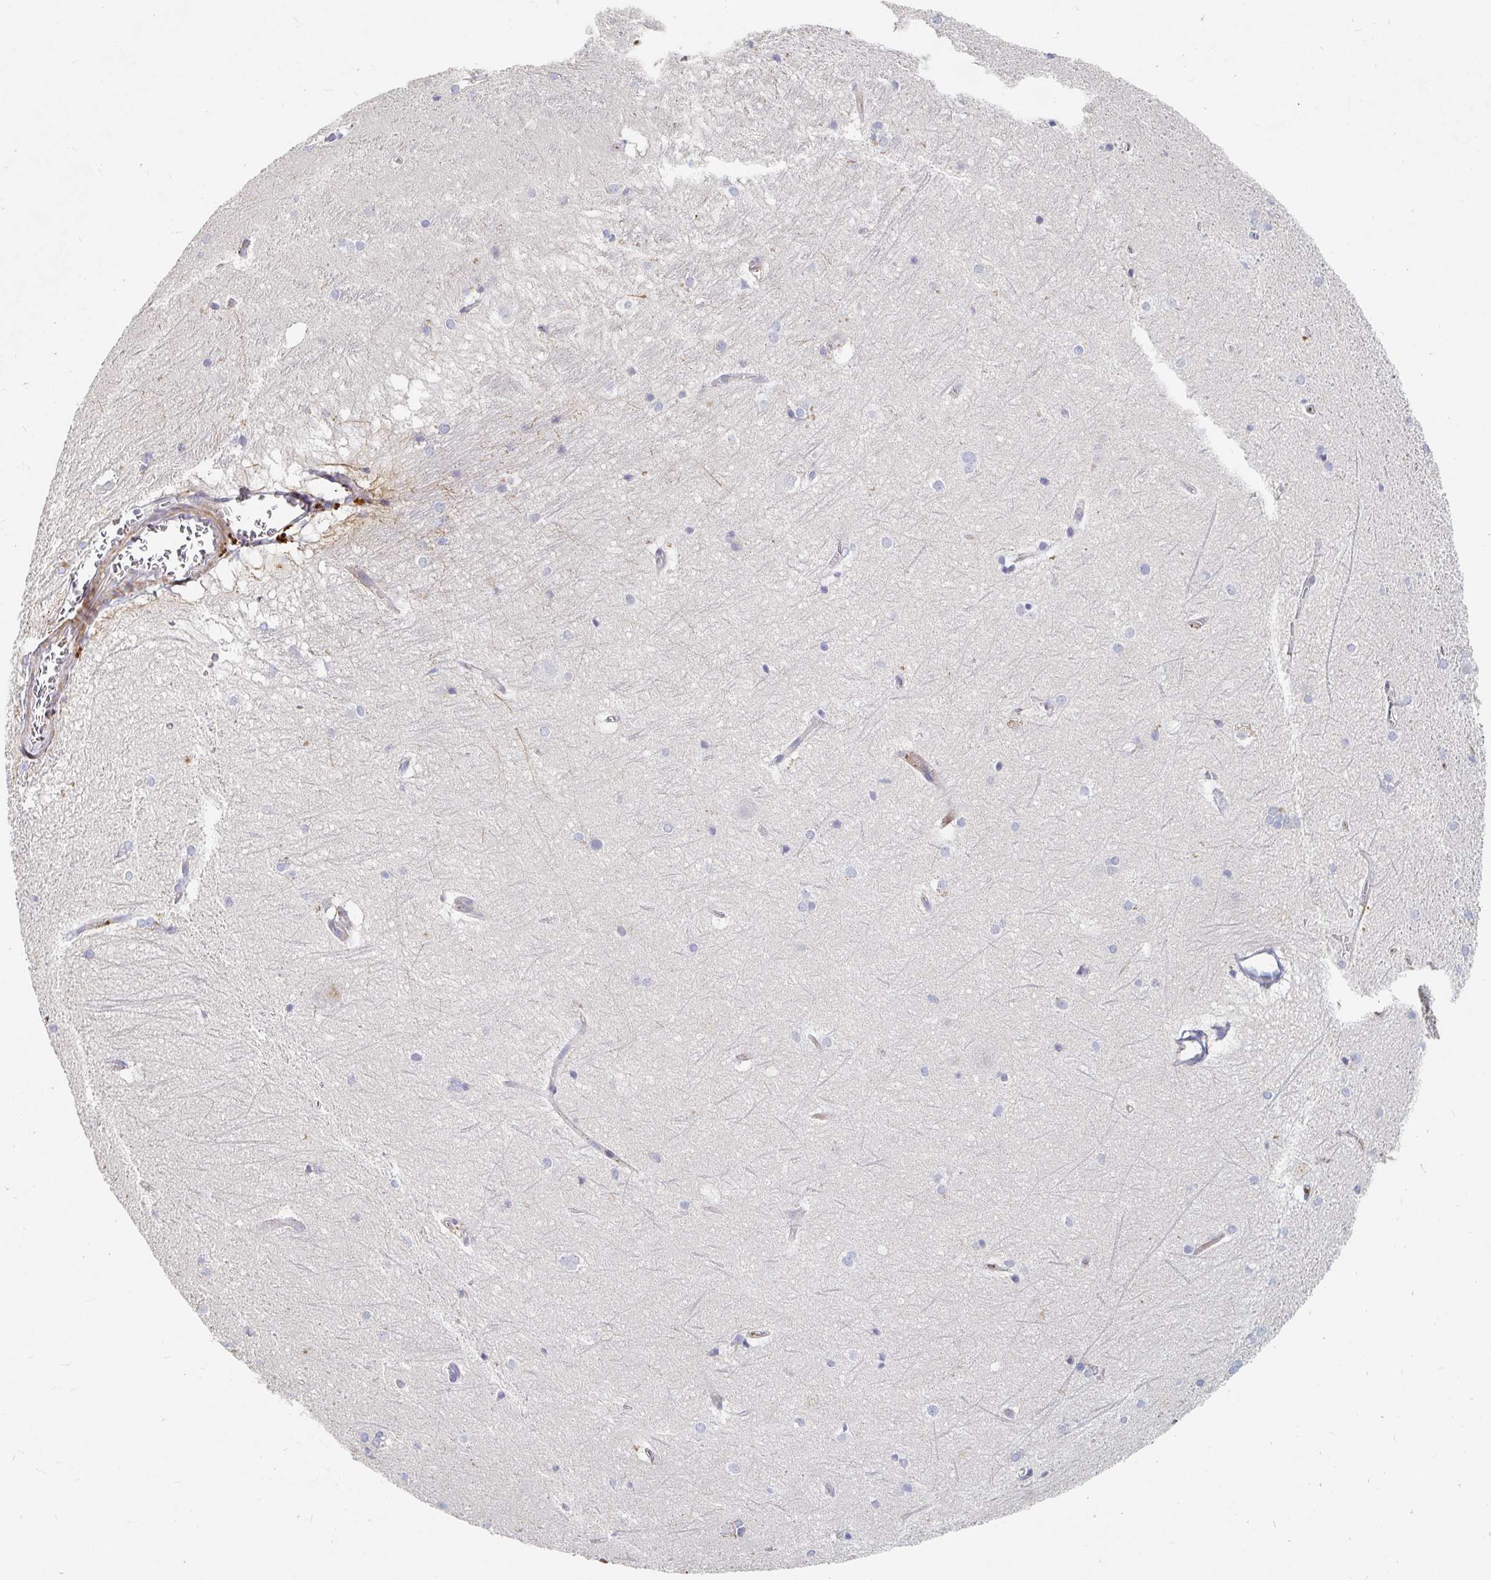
{"staining": {"intensity": "negative", "quantity": "none", "location": "none"}, "tissue": "hippocampus", "cell_type": "Glial cells", "image_type": "normal", "snomed": [{"axis": "morphology", "description": "Normal tissue, NOS"}, {"axis": "topography", "description": "Cerebral cortex"}, {"axis": "topography", "description": "Hippocampus"}], "caption": "Normal hippocampus was stained to show a protein in brown. There is no significant staining in glial cells. The staining was performed using DAB (3,3'-diaminobenzidine) to visualize the protein expression in brown, while the nuclei were stained in blue with hematoxylin (Magnification: 20x).", "gene": "NME9", "patient": {"sex": "female", "age": 19}}